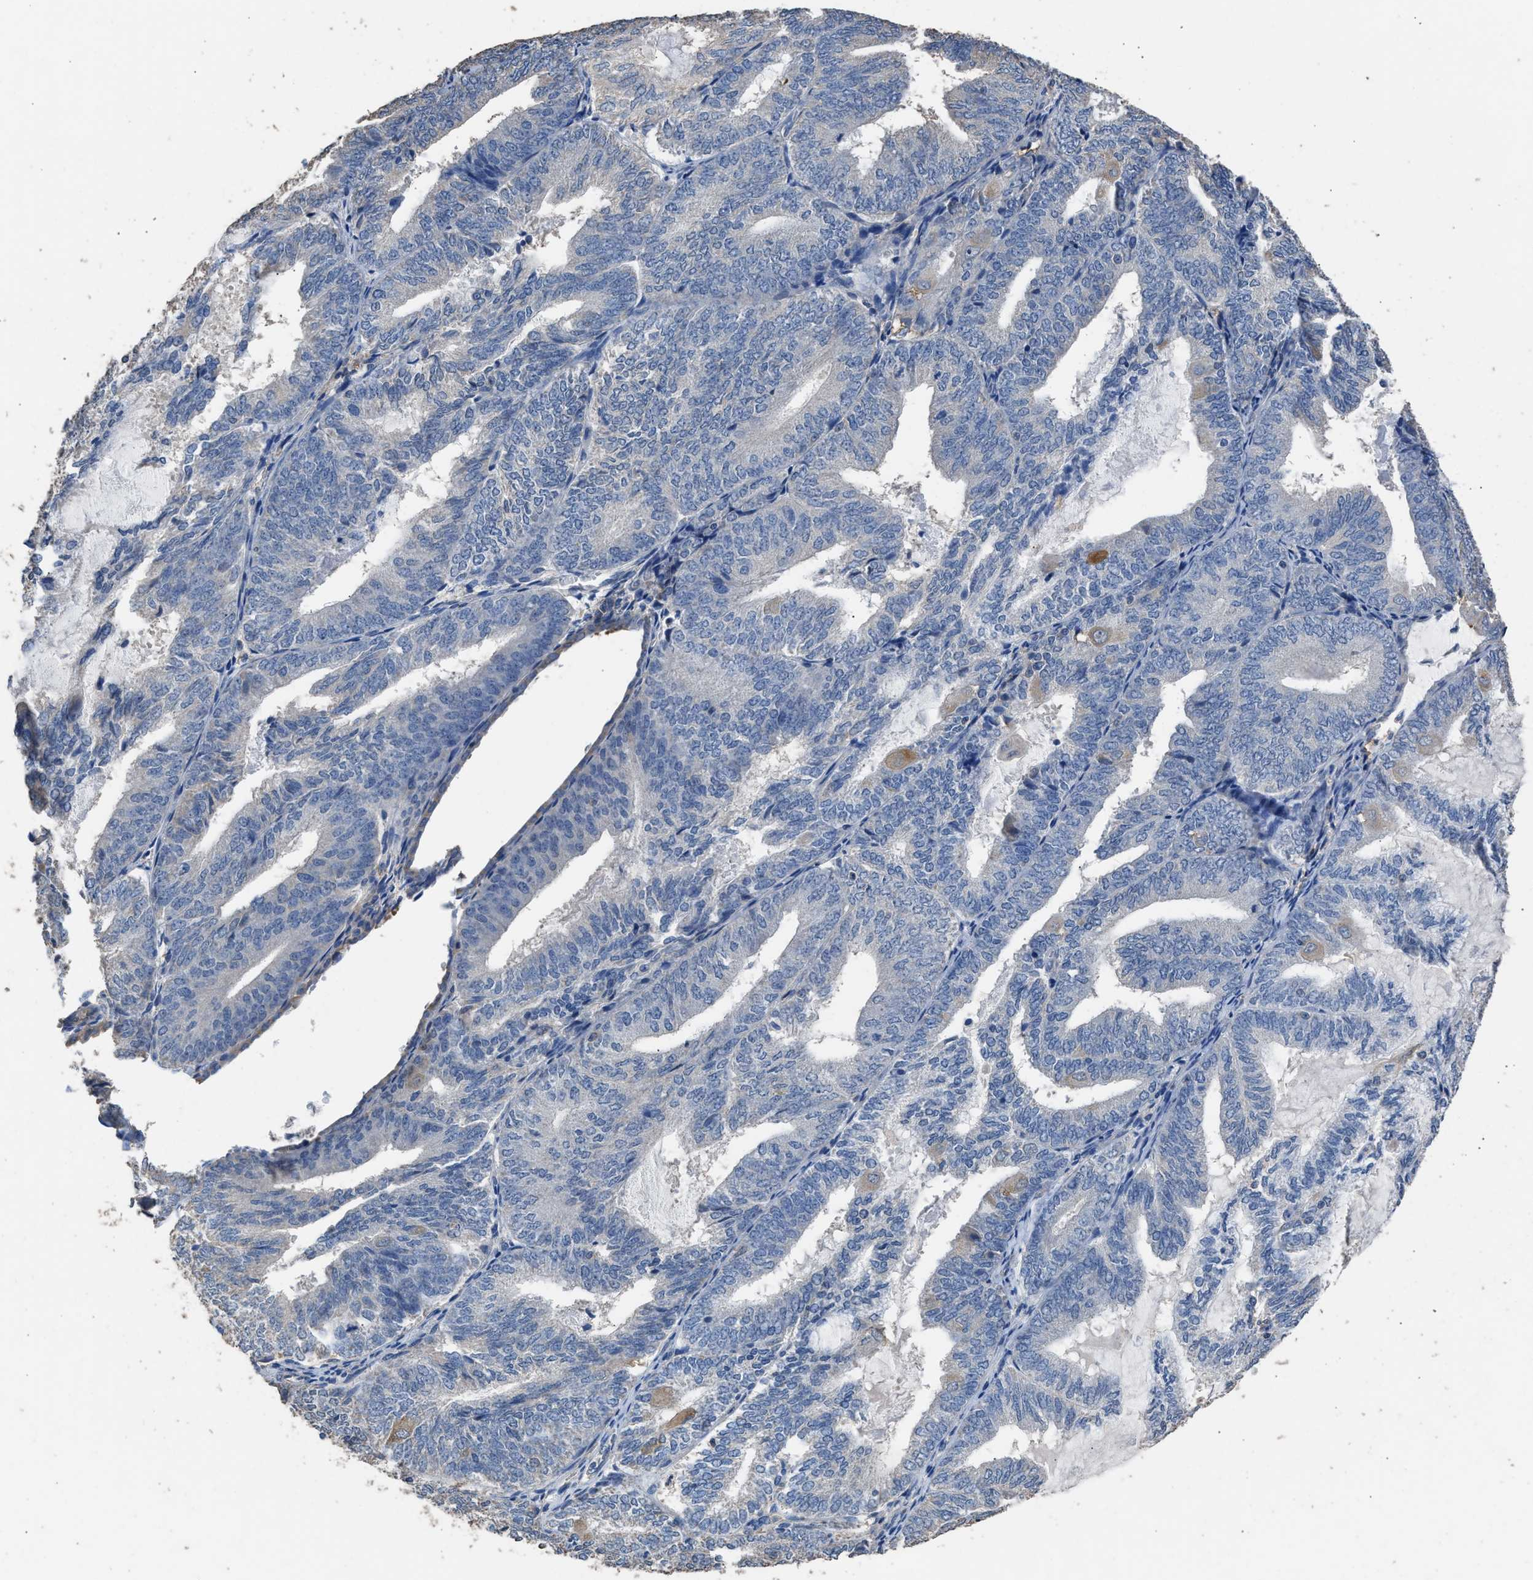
{"staining": {"intensity": "negative", "quantity": "none", "location": "none"}, "tissue": "endometrial cancer", "cell_type": "Tumor cells", "image_type": "cancer", "snomed": [{"axis": "morphology", "description": "Adenocarcinoma, NOS"}, {"axis": "topography", "description": "Endometrium"}], "caption": "Immunohistochemistry (IHC) of endometrial cancer (adenocarcinoma) demonstrates no staining in tumor cells.", "gene": "ITSN1", "patient": {"sex": "female", "age": 81}}